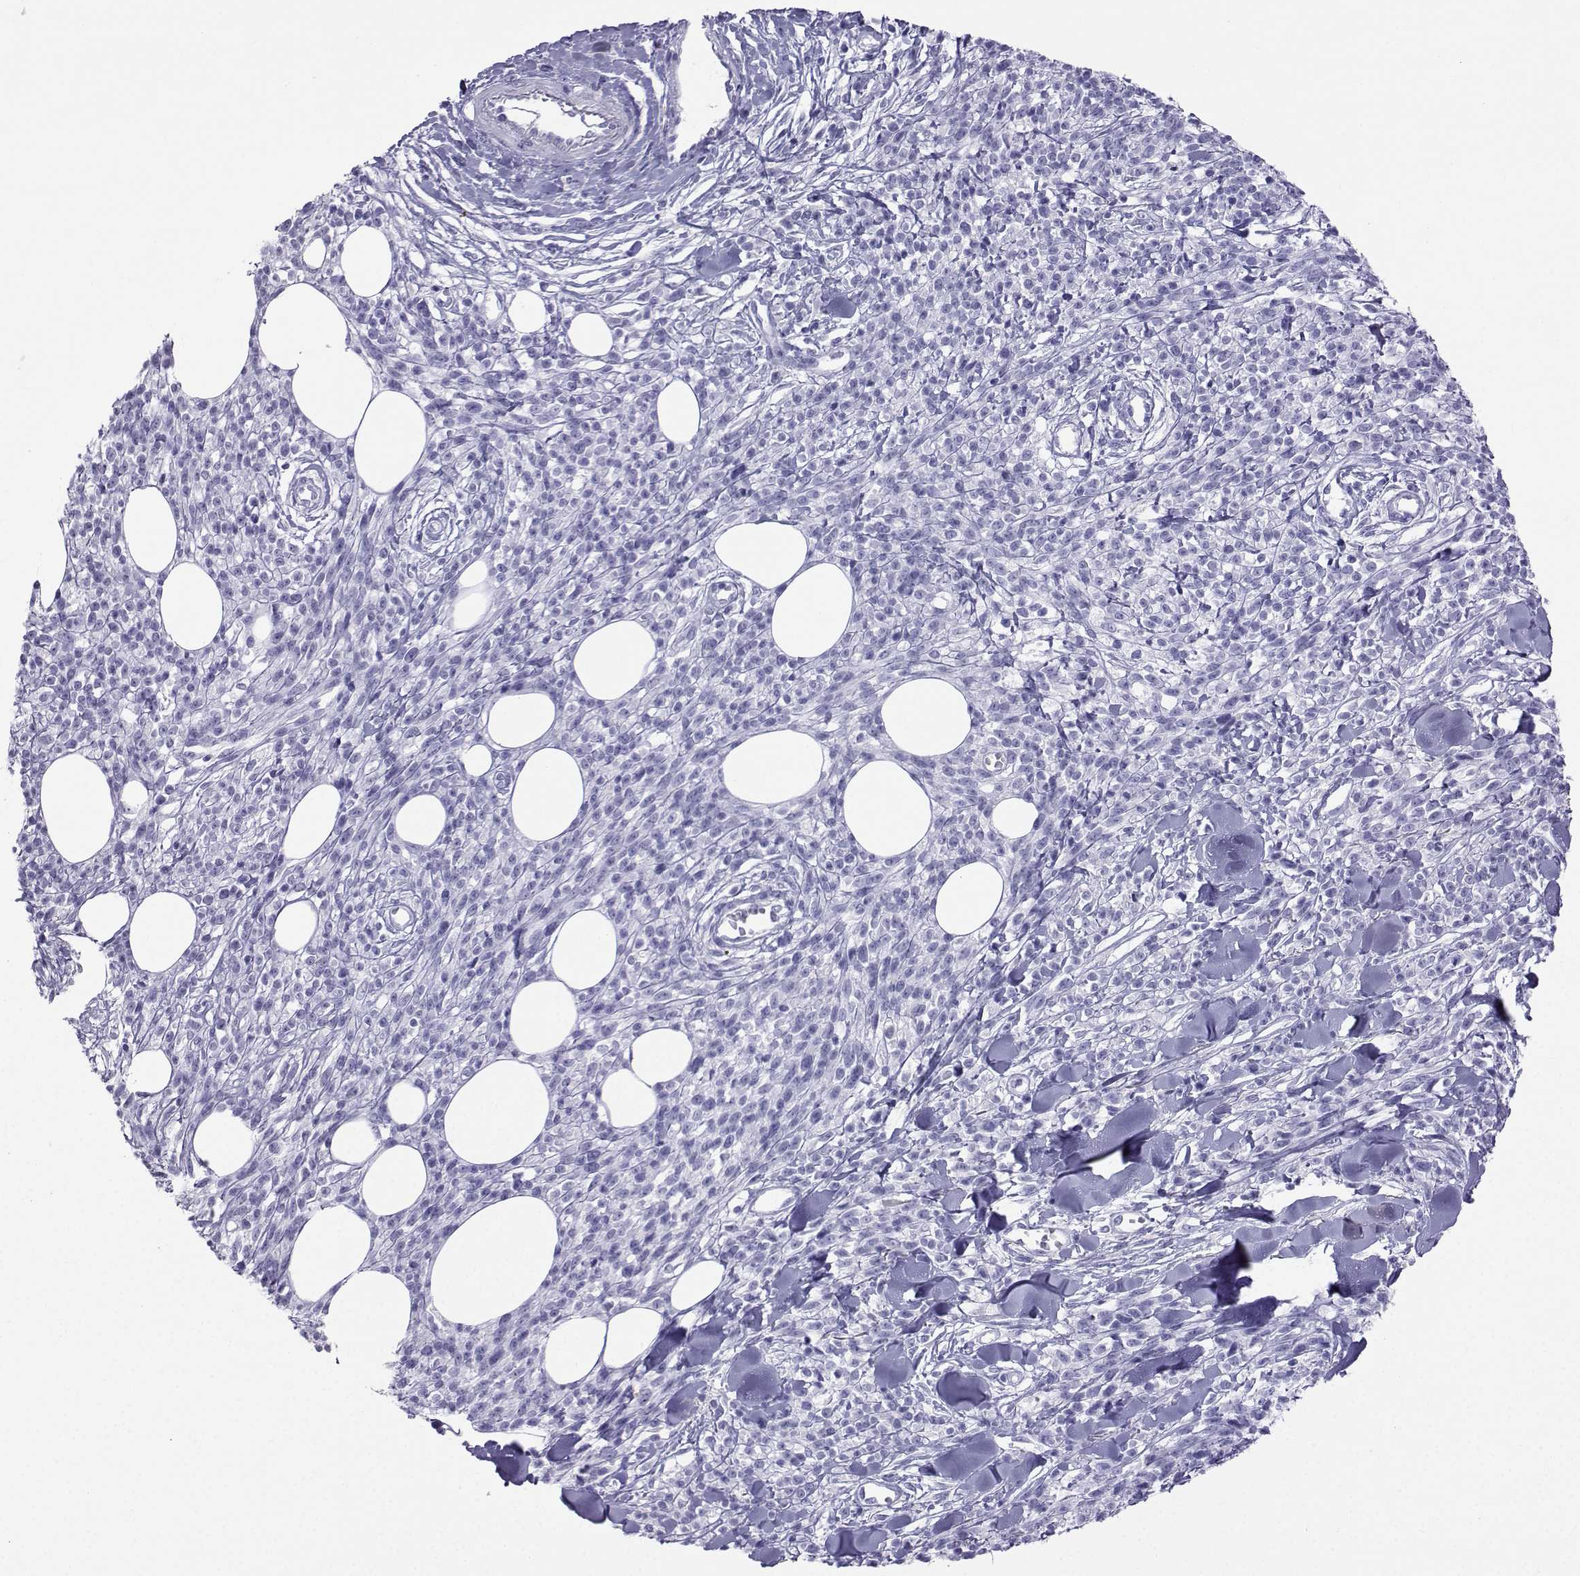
{"staining": {"intensity": "negative", "quantity": "none", "location": "none"}, "tissue": "melanoma", "cell_type": "Tumor cells", "image_type": "cancer", "snomed": [{"axis": "morphology", "description": "Malignant melanoma, NOS"}, {"axis": "topography", "description": "Skin"}, {"axis": "topography", "description": "Skin of trunk"}], "caption": "DAB (3,3'-diaminobenzidine) immunohistochemical staining of malignant melanoma reveals no significant staining in tumor cells.", "gene": "LORICRIN", "patient": {"sex": "male", "age": 74}}